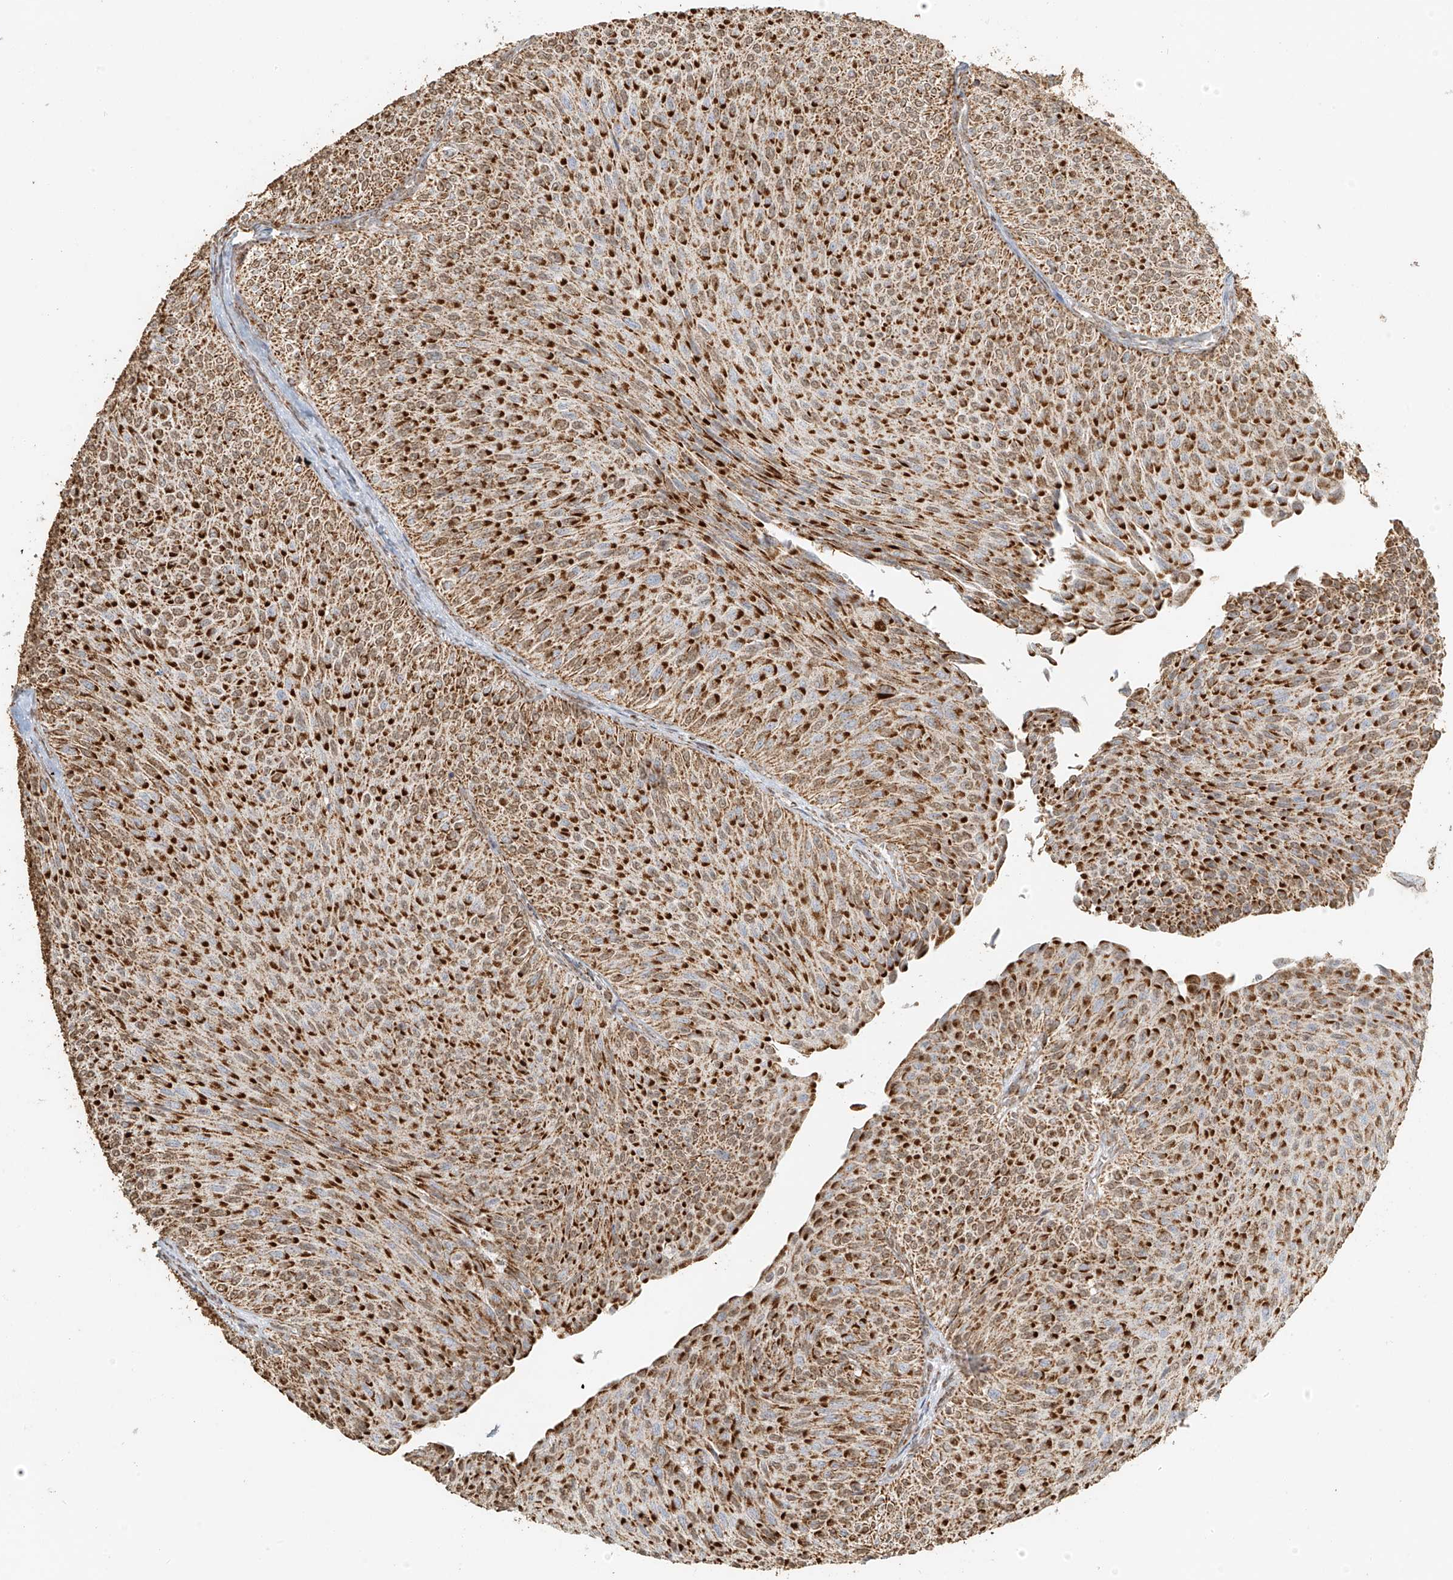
{"staining": {"intensity": "strong", "quantity": ">75%", "location": "cytoplasmic/membranous"}, "tissue": "urothelial cancer", "cell_type": "Tumor cells", "image_type": "cancer", "snomed": [{"axis": "morphology", "description": "Urothelial carcinoma, Low grade"}, {"axis": "topography", "description": "Urinary bladder"}], "caption": "Urothelial carcinoma (low-grade) stained with a brown dye demonstrates strong cytoplasmic/membranous positive expression in approximately >75% of tumor cells.", "gene": "MIPEP", "patient": {"sex": "male", "age": 78}}